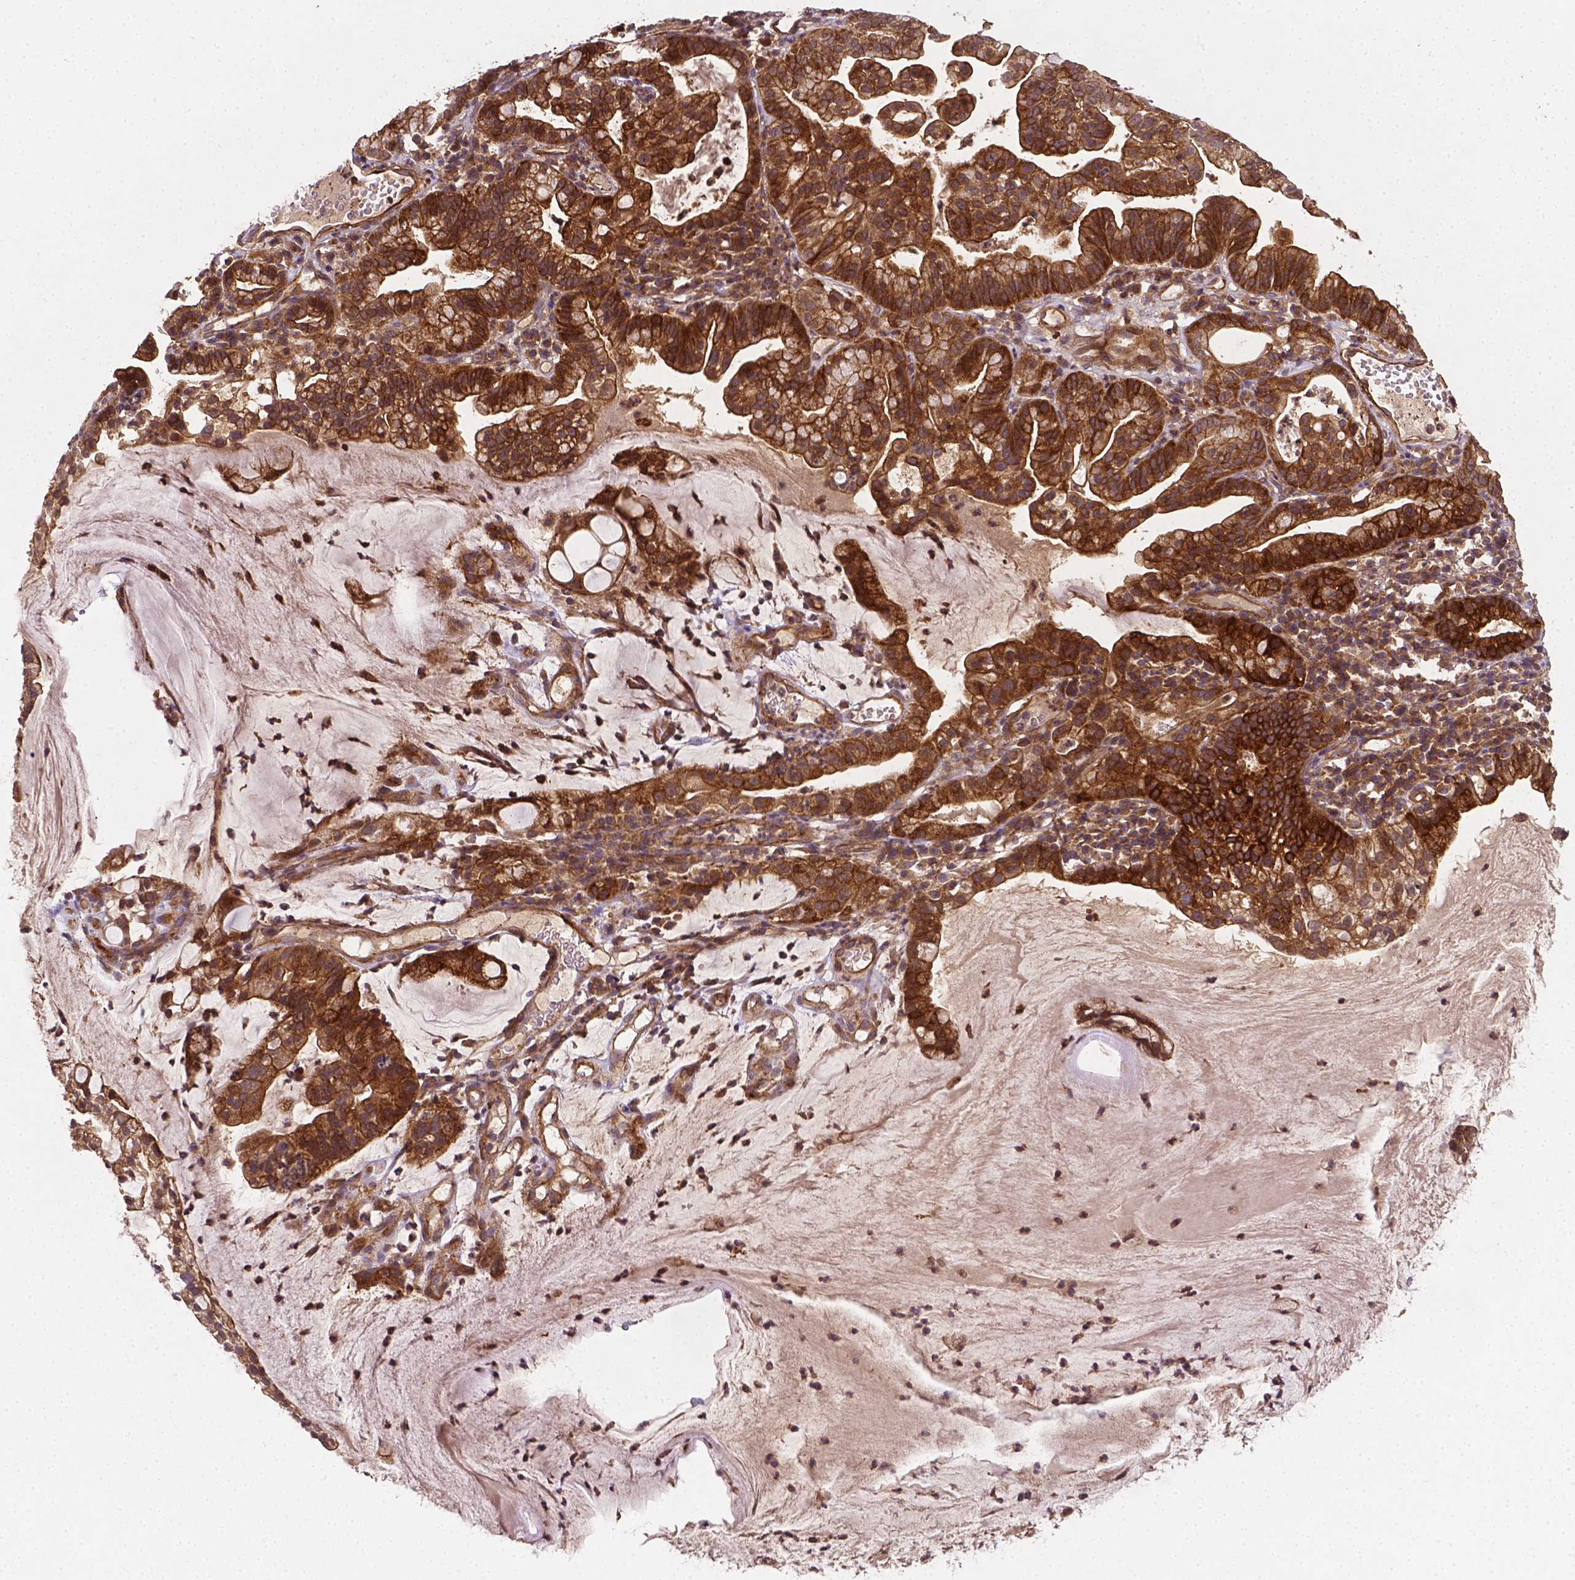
{"staining": {"intensity": "strong", "quantity": ">75%", "location": "cytoplasmic/membranous"}, "tissue": "cervical cancer", "cell_type": "Tumor cells", "image_type": "cancer", "snomed": [{"axis": "morphology", "description": "Adenocarcinoma, NOS"}, {"axis": "topography", "description": "Cervix"}], "caption": "DAB immunohistochemical staining of cervical adenocarcinoma shows strong cytoplasmic/membranous protein positivity in approximately >75% of tumor cells. Using DAB (brown) and hematoxylin (blue) stains, captured at high magnification using brightfield microscopy.", "gene": "ZMYND19", "patient": {"sex": "female", "age": 41}}